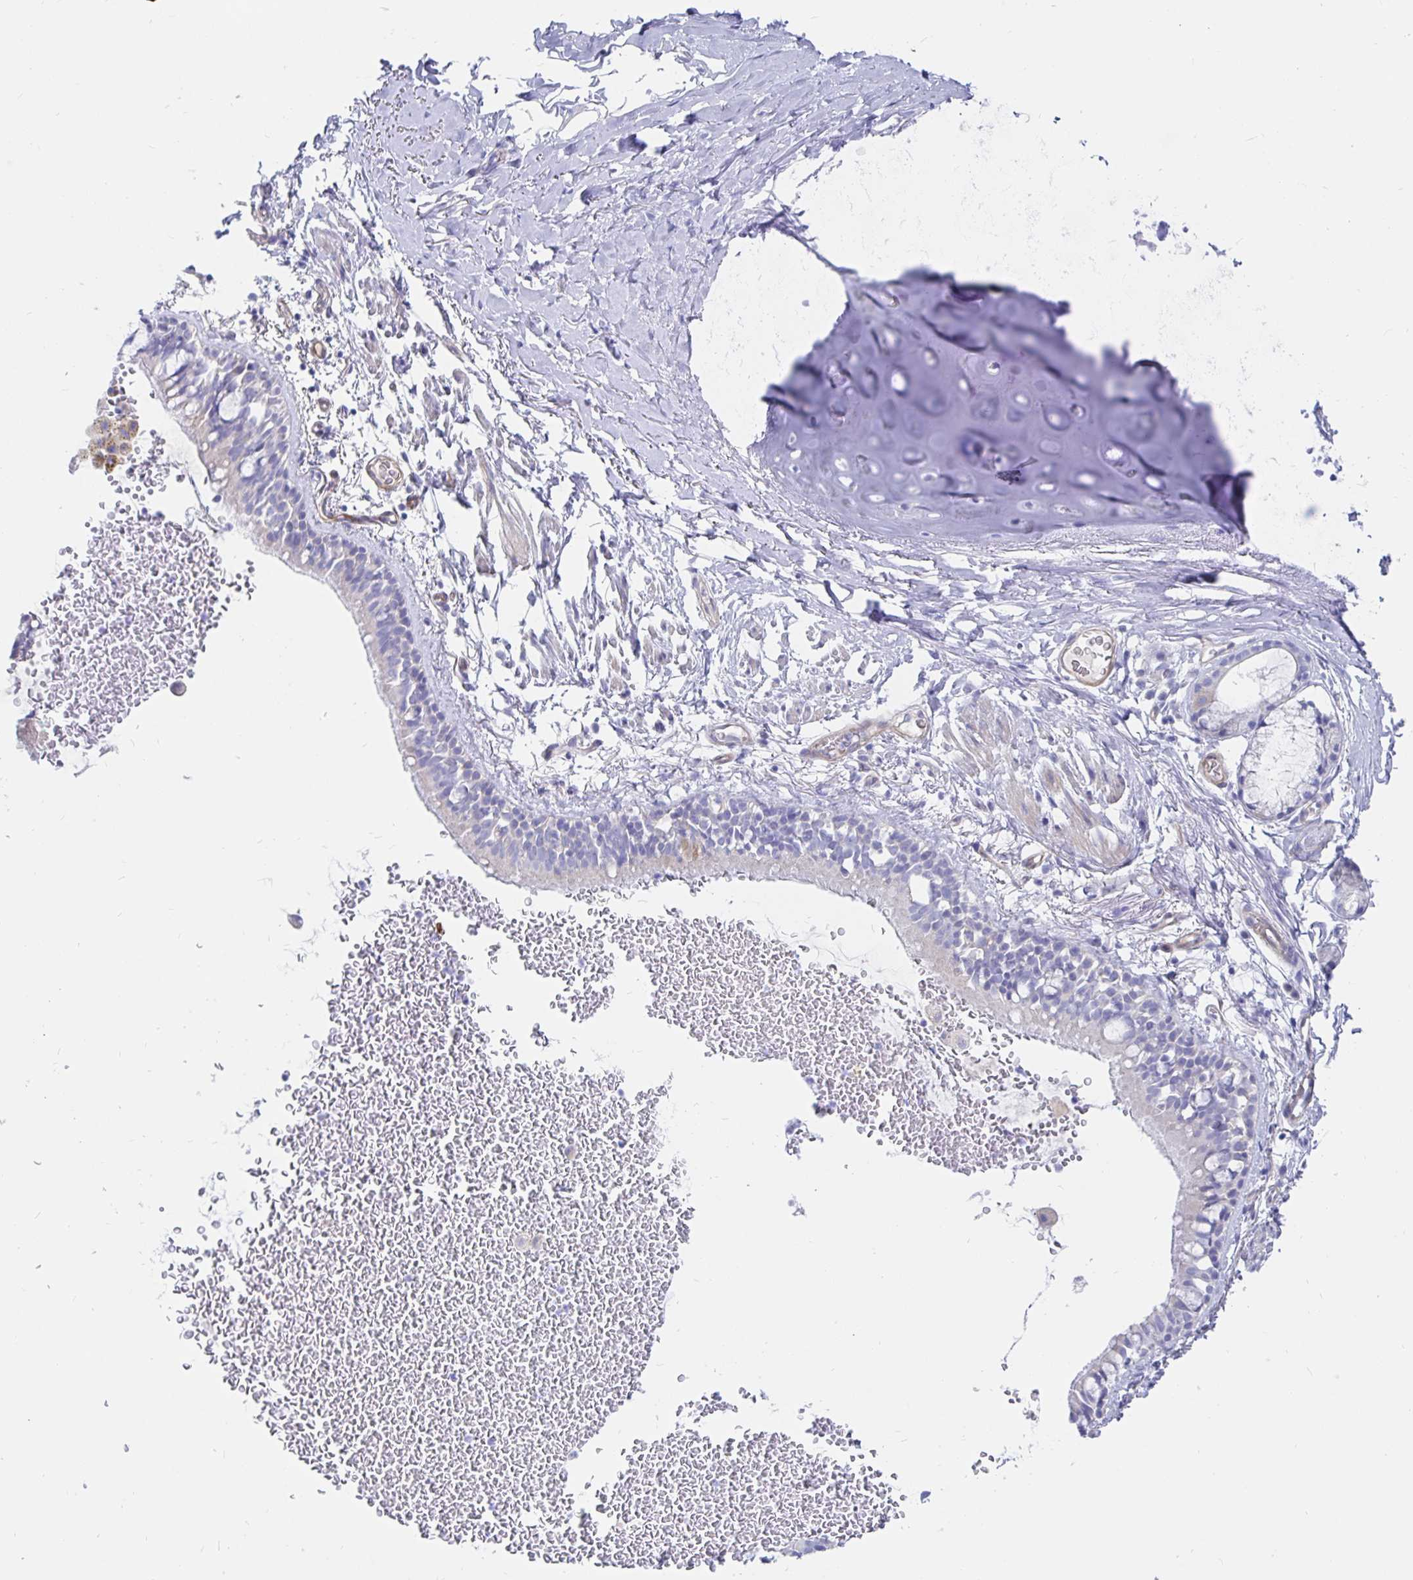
{"staining": {"intensity": "negative", "quantity": "none", "location": "none"}, "tissue": "bronchus", "cell_type": "Respiratory epithelial cells", "image_type": "normal", "snomed": [{"axis": "morphology", "description": "Normal tissue, NOS"}, {"axis": "topography", "description": "Lymph node"}, {"axis": "topography", "description": "Cartilage tissue"}, {"axis": "topography", "description": "Bronchus"}], "caption": "Immunohistochemical staining of normal human bronchus demonstrates no significant staining in respiratory epithelial cells. The staining is performed using DAB brown chromogen with nuclei counter-stained in using hematoxylin.", "gene": "COX16", "patient": {"sex": "female", "age": 70}}